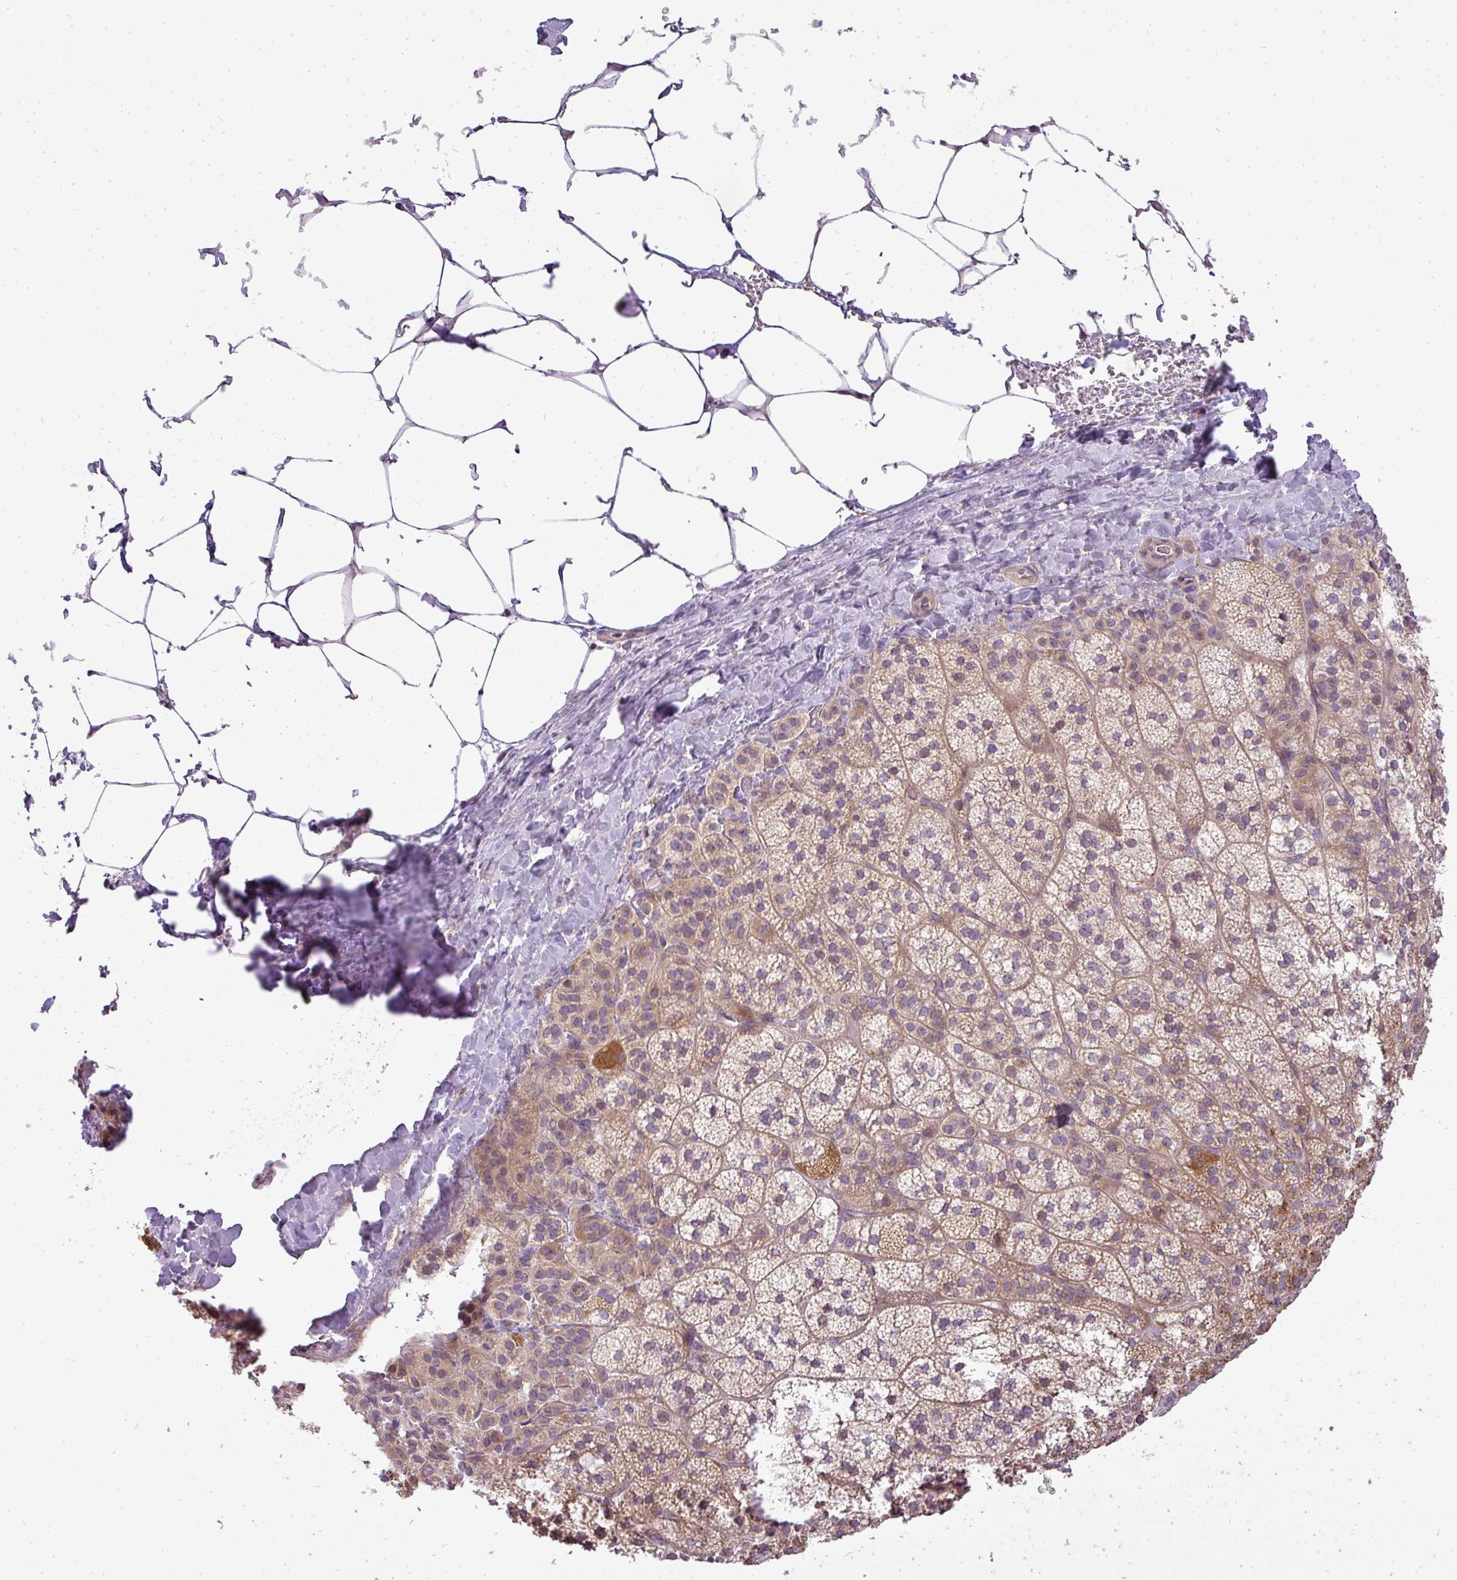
{"staining": {"intensity": "strong", "quantity": "25%-75%", "location": "cytoplasmic/membranous"}, "tissue": "adrenal gland", "cell_type": "Glandular cells", "image_type": "normal", "snomed": [{"axis": "morphology", "description": "Normal tissue, NOS"}, {"axis": "topography", "description": "Adrenal gland"}], "caption": "An immunohistochemistry histopathology image of normal tissue is shown. Protein staining in brown shows strong cytoplasmic/membranous positivity in adrenal gland within glandular cells.", "gene": "ZDHHC1", "patient": {"sex": "female", "age": 58}}